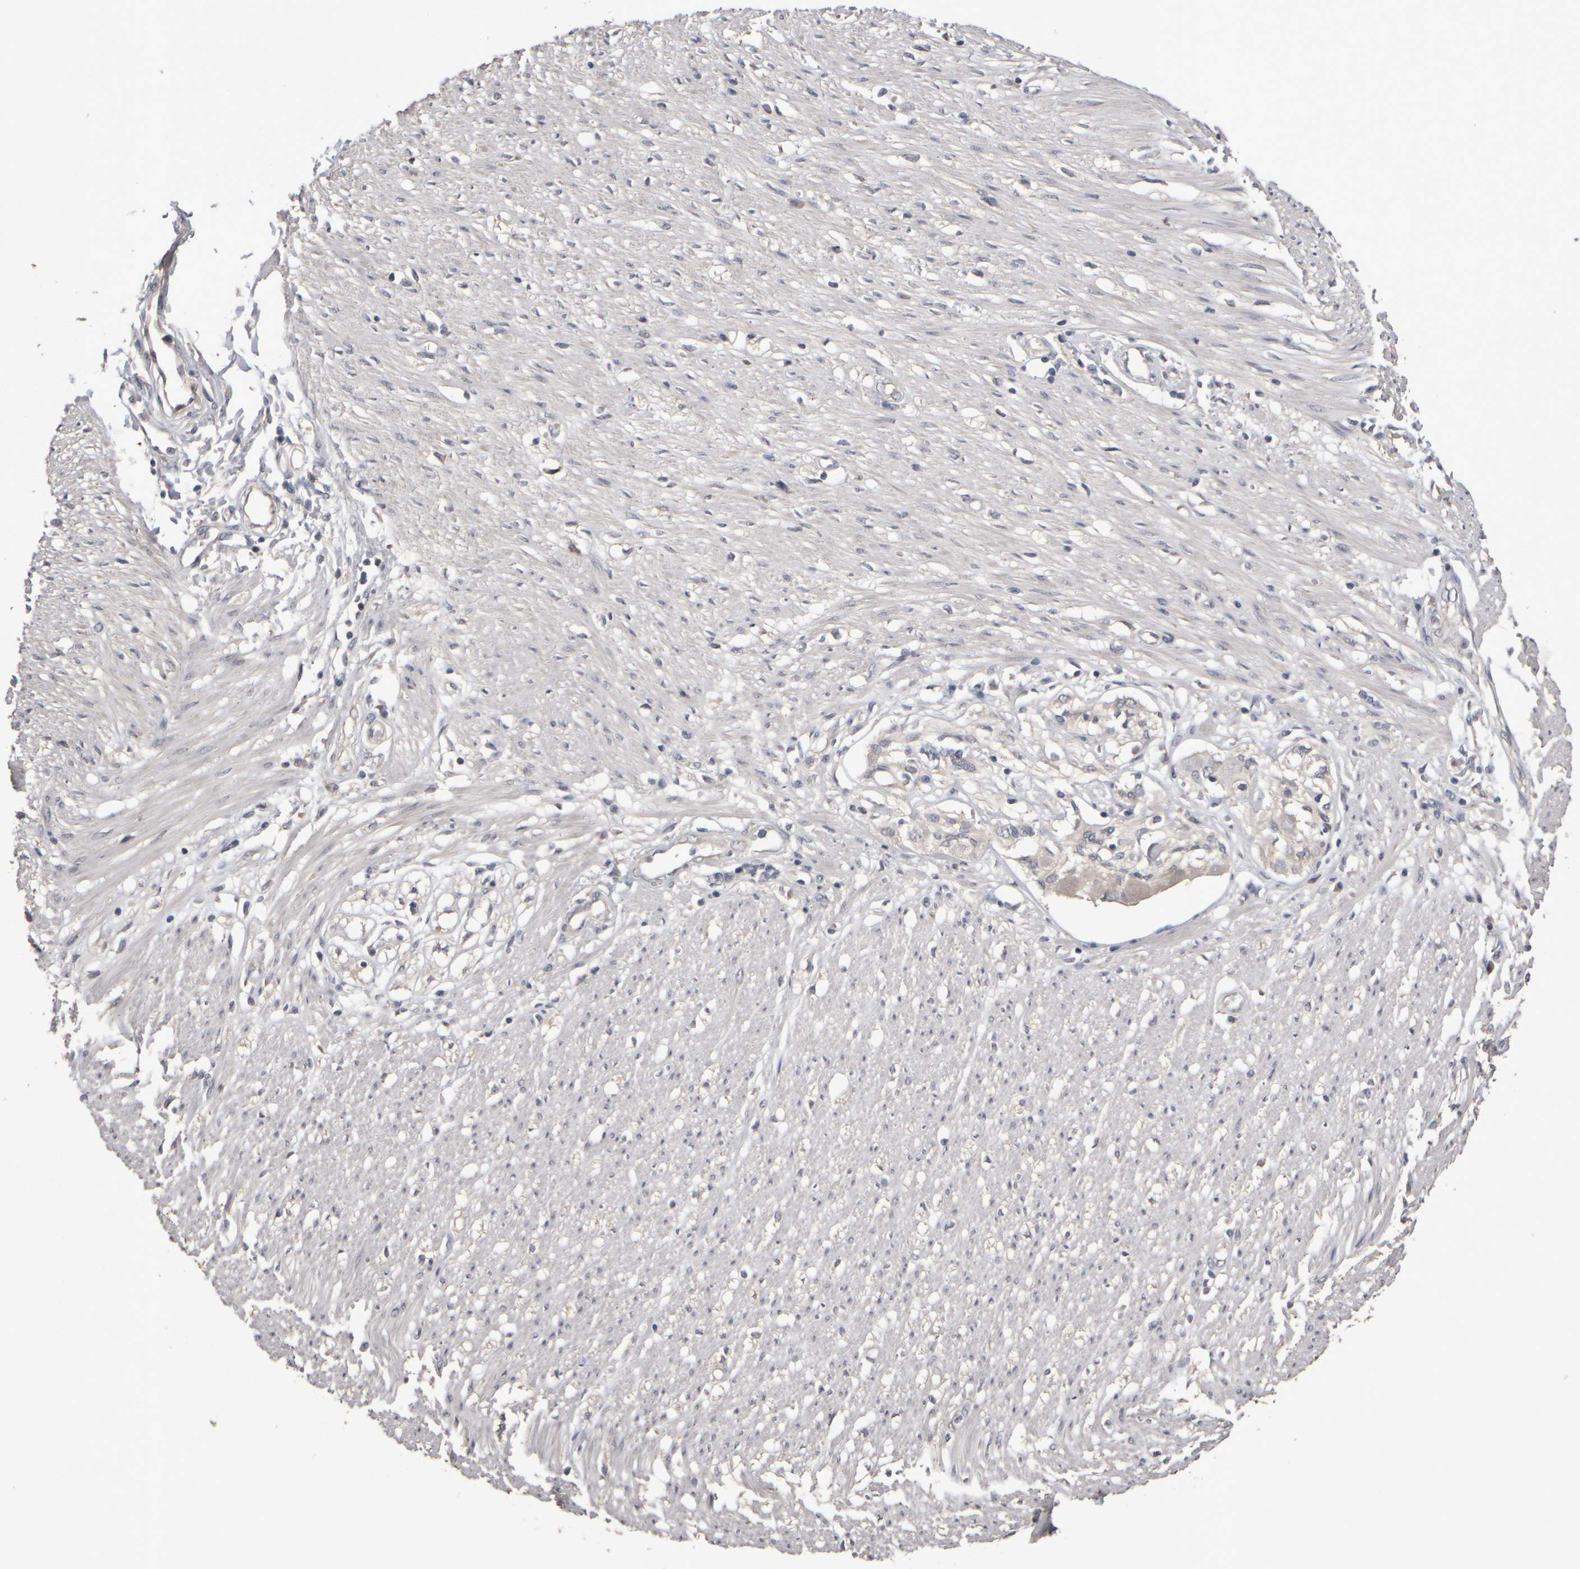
{"staining": {"intensity": "moderate", "quantity": ">75%", "location": "cytoplasmic/membranous"}, "tissue": "soft tissue", "cell_type": "Chondrocytes", "image_type": "normal", "snomed": [{"axis": "morphology", "description": "Normal tissue, NOS"}, {"axis": "morphology", "description": "Adenocarcinoma, NOS"}, {"axis": "topography", "description": "Colon"}, {"axis": "topography", "description": "Peripheral nerve tissue"}], "caption": "Protein analysis of benign soft tissue reveals moderate cytoplasmic/membranous positivity in approximately >75% of chondrocytes.", "gene": "EPHX2", "patient": {"sex": "male", "age": 14}}